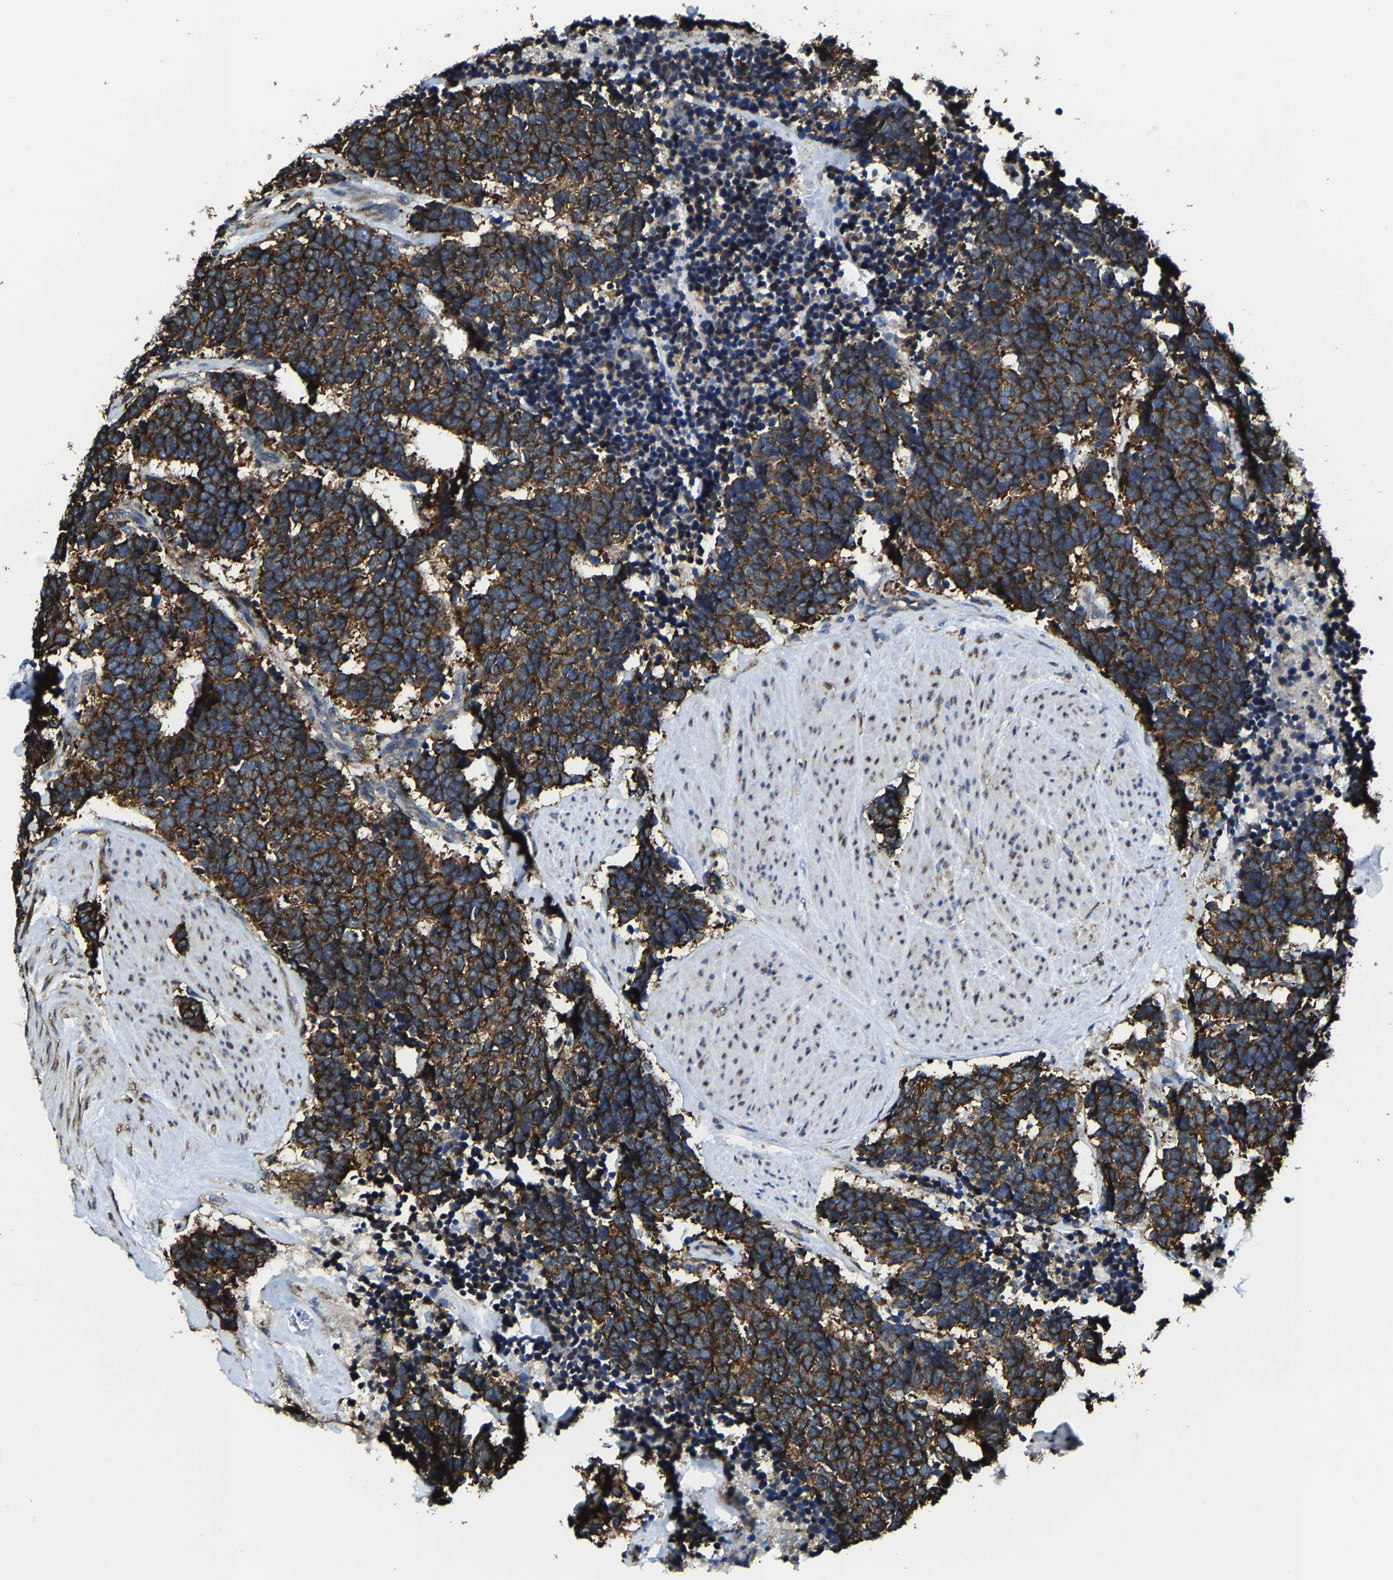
{"staining": {"intensity": "strong", "quantity": ">75%", "location": "cytoplasmic/membranous"}, "tissue": "carcinoid", "cell_type": "Tumor cells", "image_type": "cancer", "snomed": [{"axis": "morphology", "description": "Carcinoma, NOS"}, {"axis": "morphology", "description": "Carcinoid, malignant, NOS"}, {"axis": "topography", "description": "Urinary bladder"}], "caption": "Approximately >75% of tumor cells in human carcinoid show strong cytoplasmic/membranous protein staining as visualized by brown immunohistochemical staining.", "gene": "G3BP2", "patient": {"sex": "male", "age": 57}}